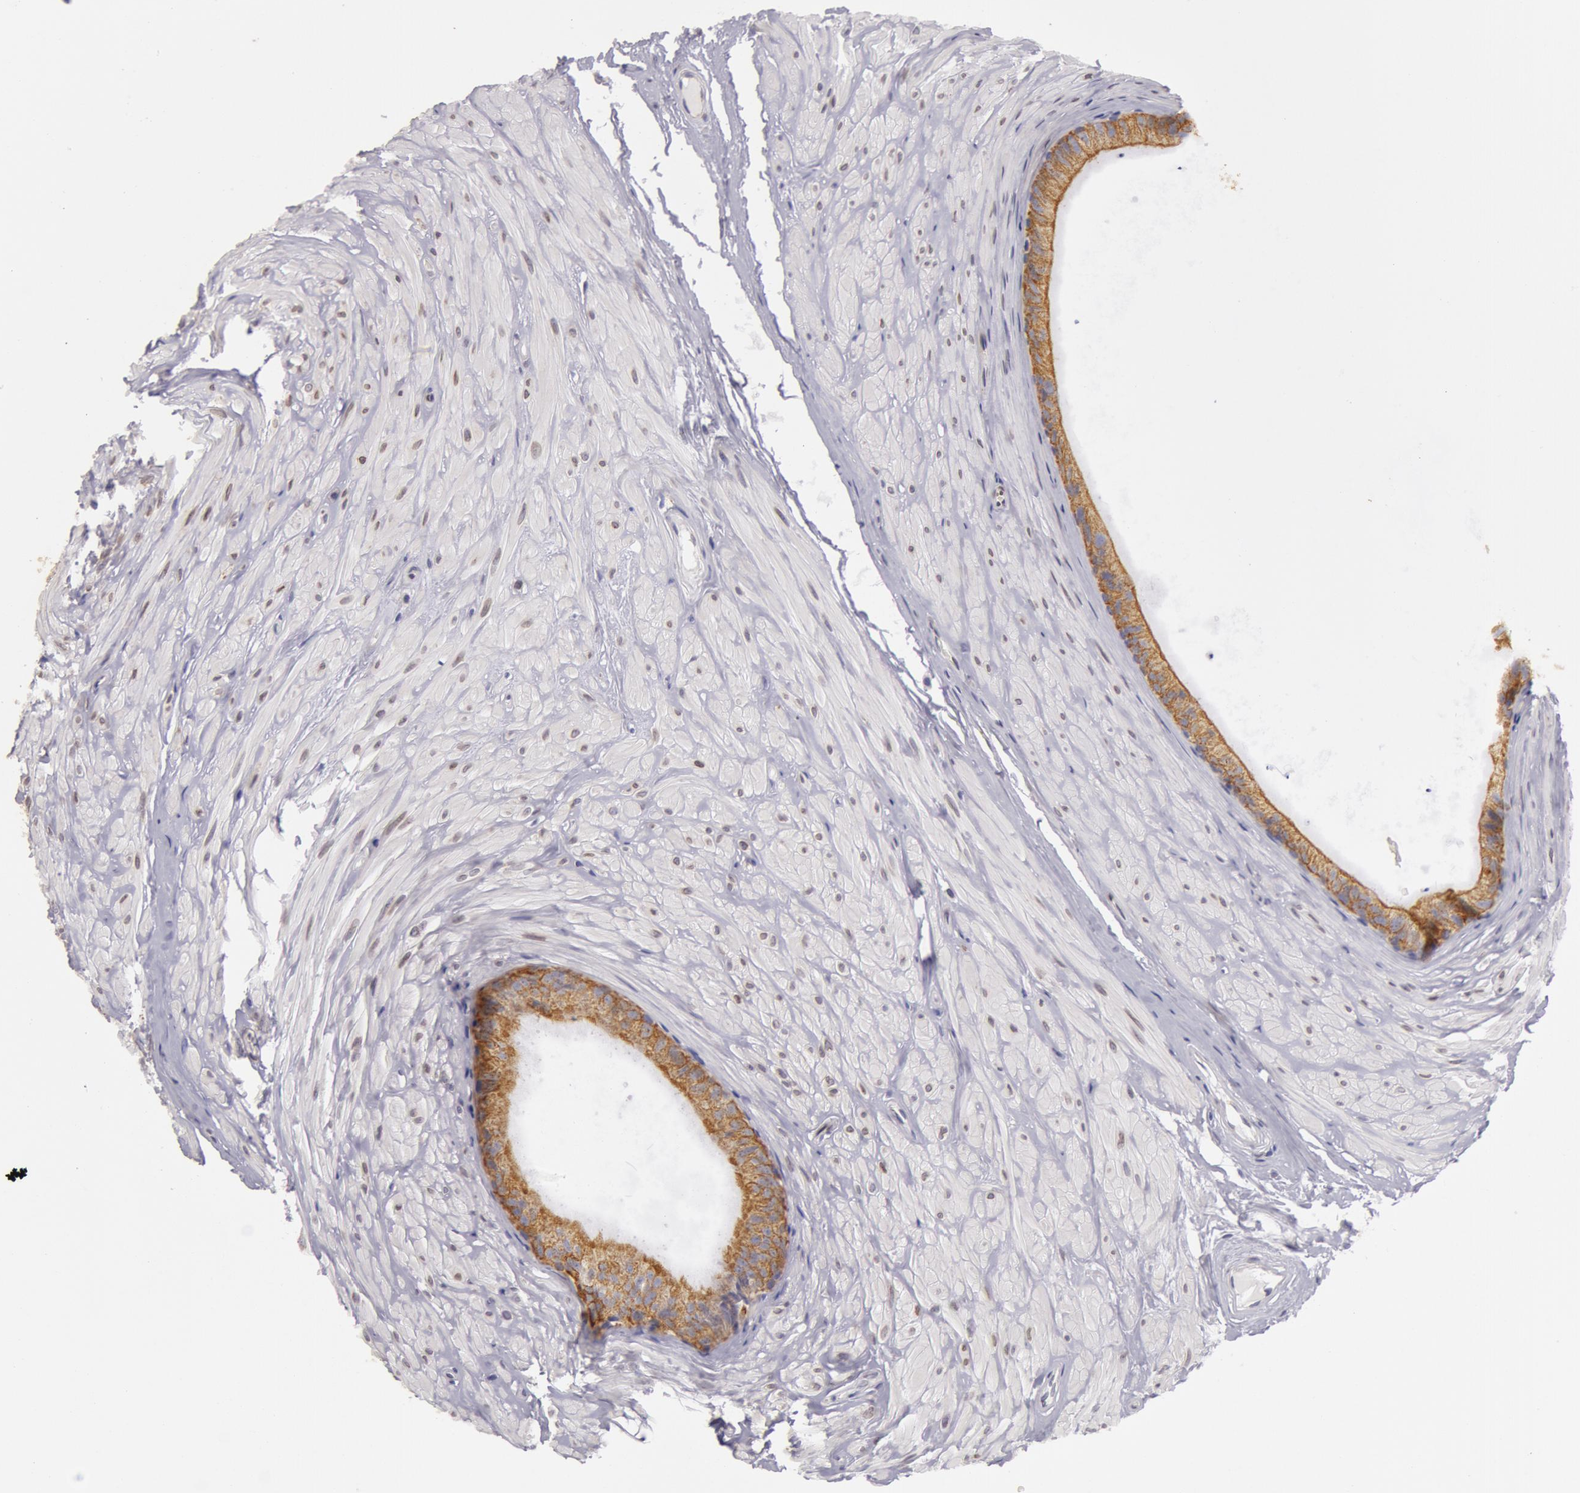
{"staining": {"intensity": "moderate", "quantity": ">75%", "location": "cytoplasmic/membranous"}, "tissue": "epididymis", "cell_type": "Glandular cells", "image_type": "normal", "snomed": [{"axis": "morphology", "description": "Normal tissue, NOS"}, {"axis": "topography", "description": "Epididymis"}], "caption": "About >75% of glandular cells in benign human epididymis demonstrate moderate cytoplasmic/membranous protein positivity as visualized by brown immunohistochemical staining.", "gene": "KRT18", "patient": {"sex": "male", "age": 52}}